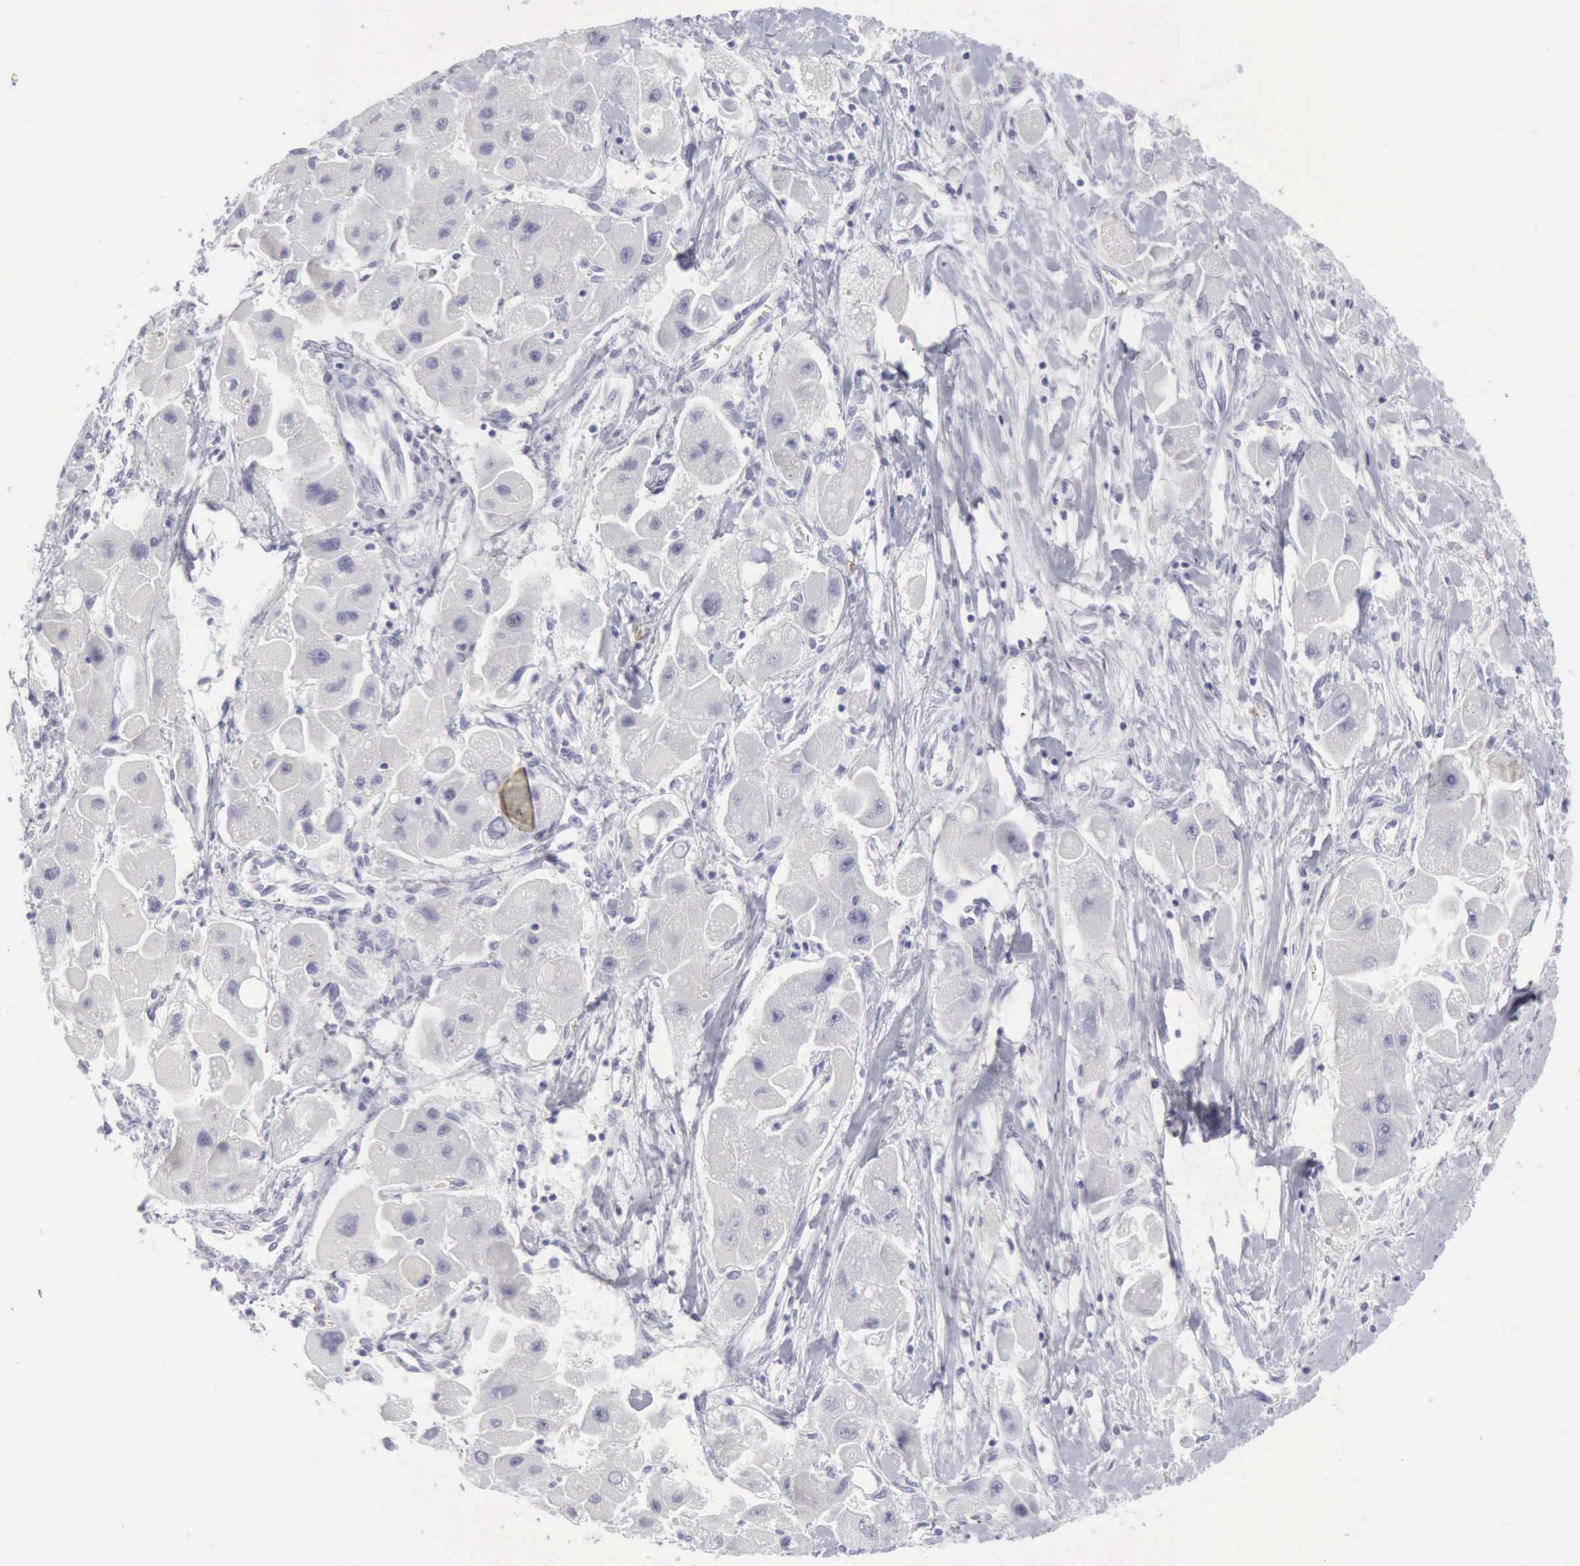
{"staining": {"intensity": "negative", "quantity": "none", "location": "none"}, "tissue": "liver cancer", "cell_type": "Tumor cells", "image_type": "cancer", "snomed": [{"axis": "morphology", "description": "Carcinoma, Hepatocellular, NOS"}, {"axis": "topography", "description": "Liver"}], "caption": "Immunohistochemistry histopathology image of human liver cancer stained for a protein (brown), which reveals no expression in tumor cells.", "gene": "NCAM1", "patient": {"sex": "male", "age": 24}}